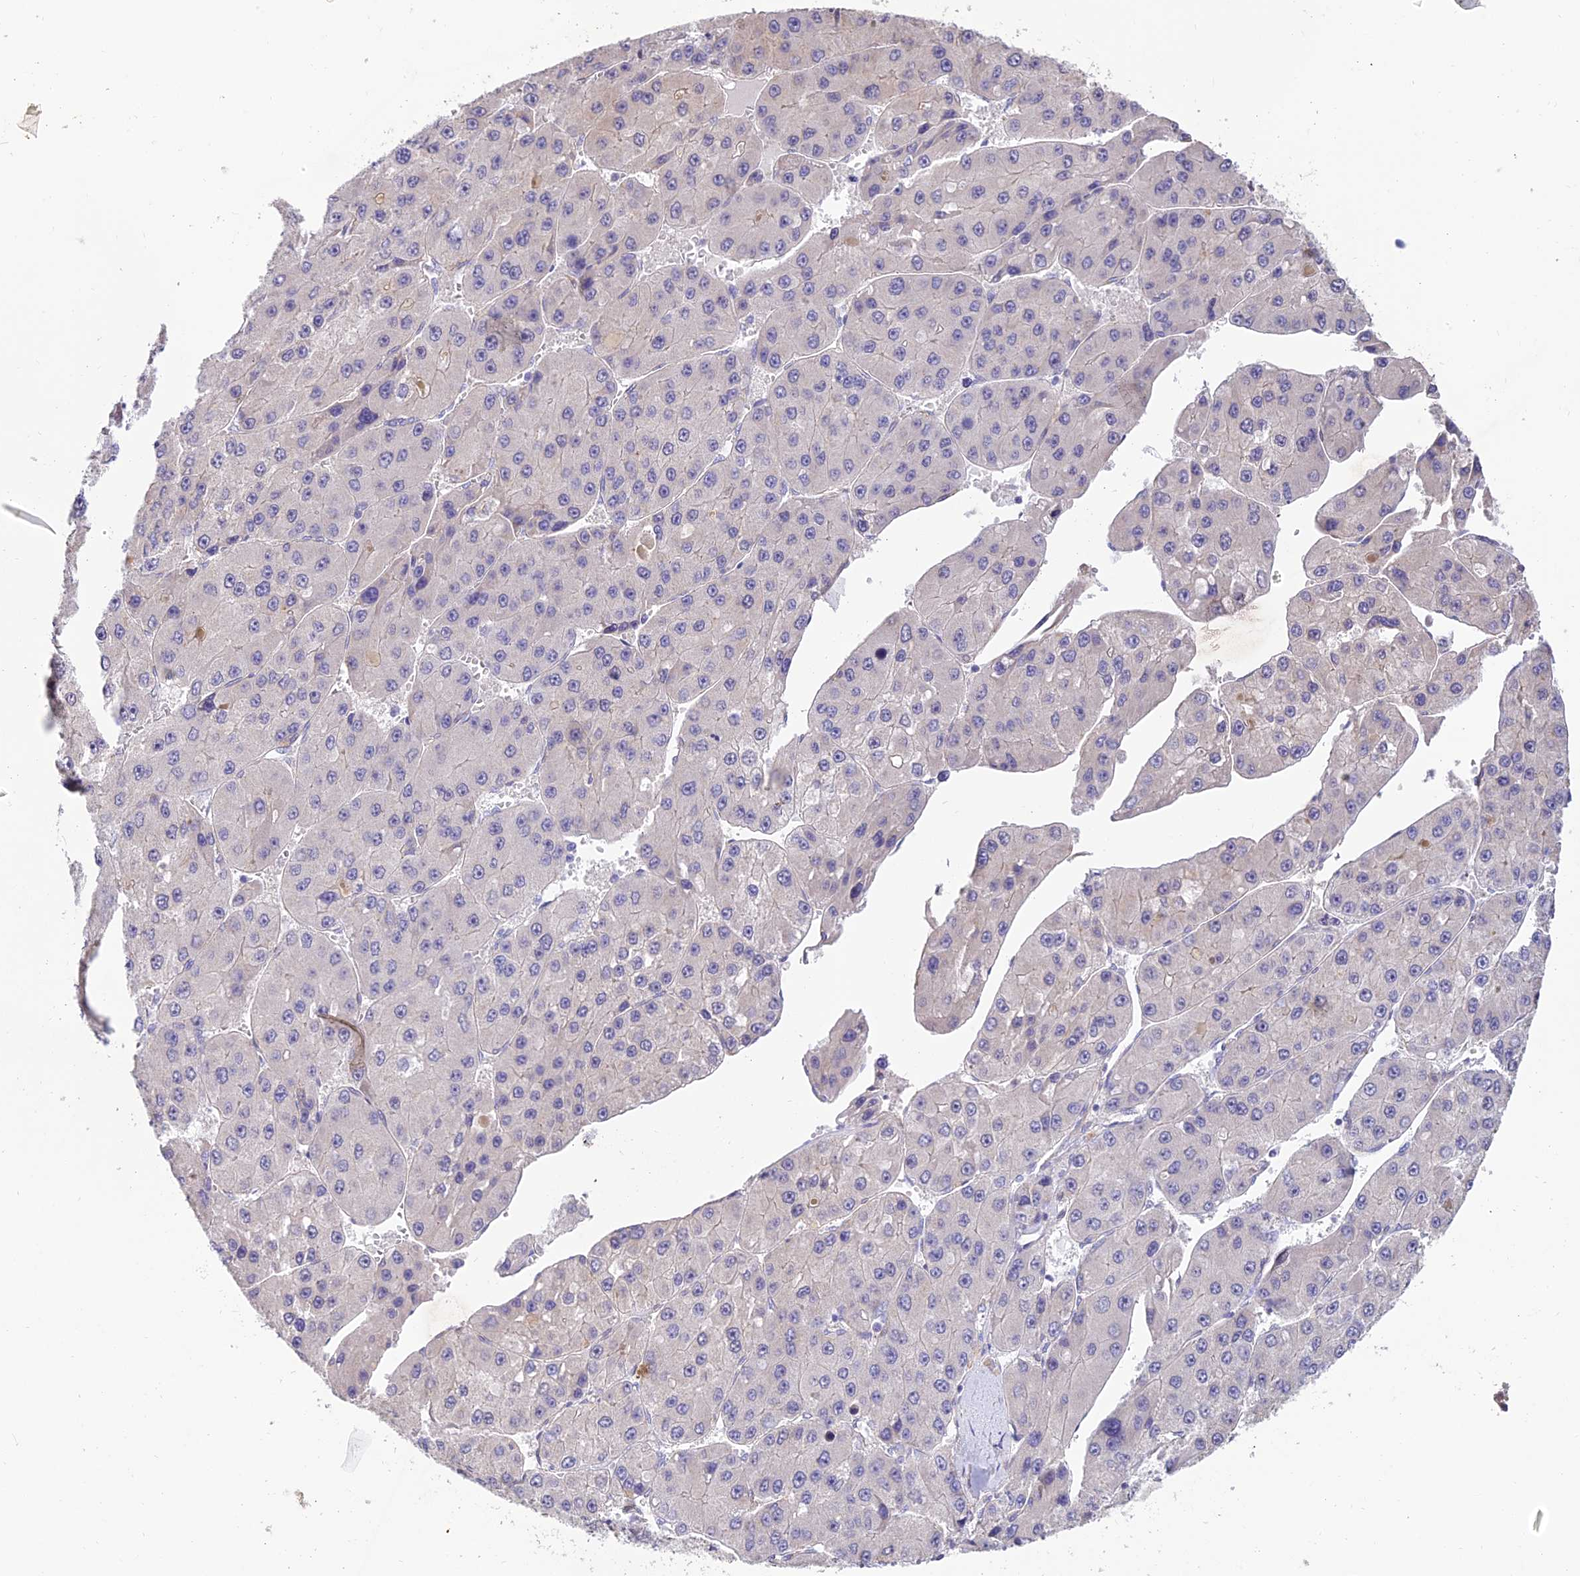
{"staining": {"intensity": "negative", "quantity": "none", "location": "none"}, "tissue": "liver cancer", "cell_type": "Tumor cells", "image_type": "cancer", "snomed": [{"axis": "morphology", "description": "Carcinoma, Hepatocellular, NOS"}, {"axis": "topography", "description": "Liver"}], "caption": "The histopathology image demonstrates no significant staining in tumor cells of liver cancer.", "gene": "ARL8B", "patient": {"sex": "female", "age": 73}}